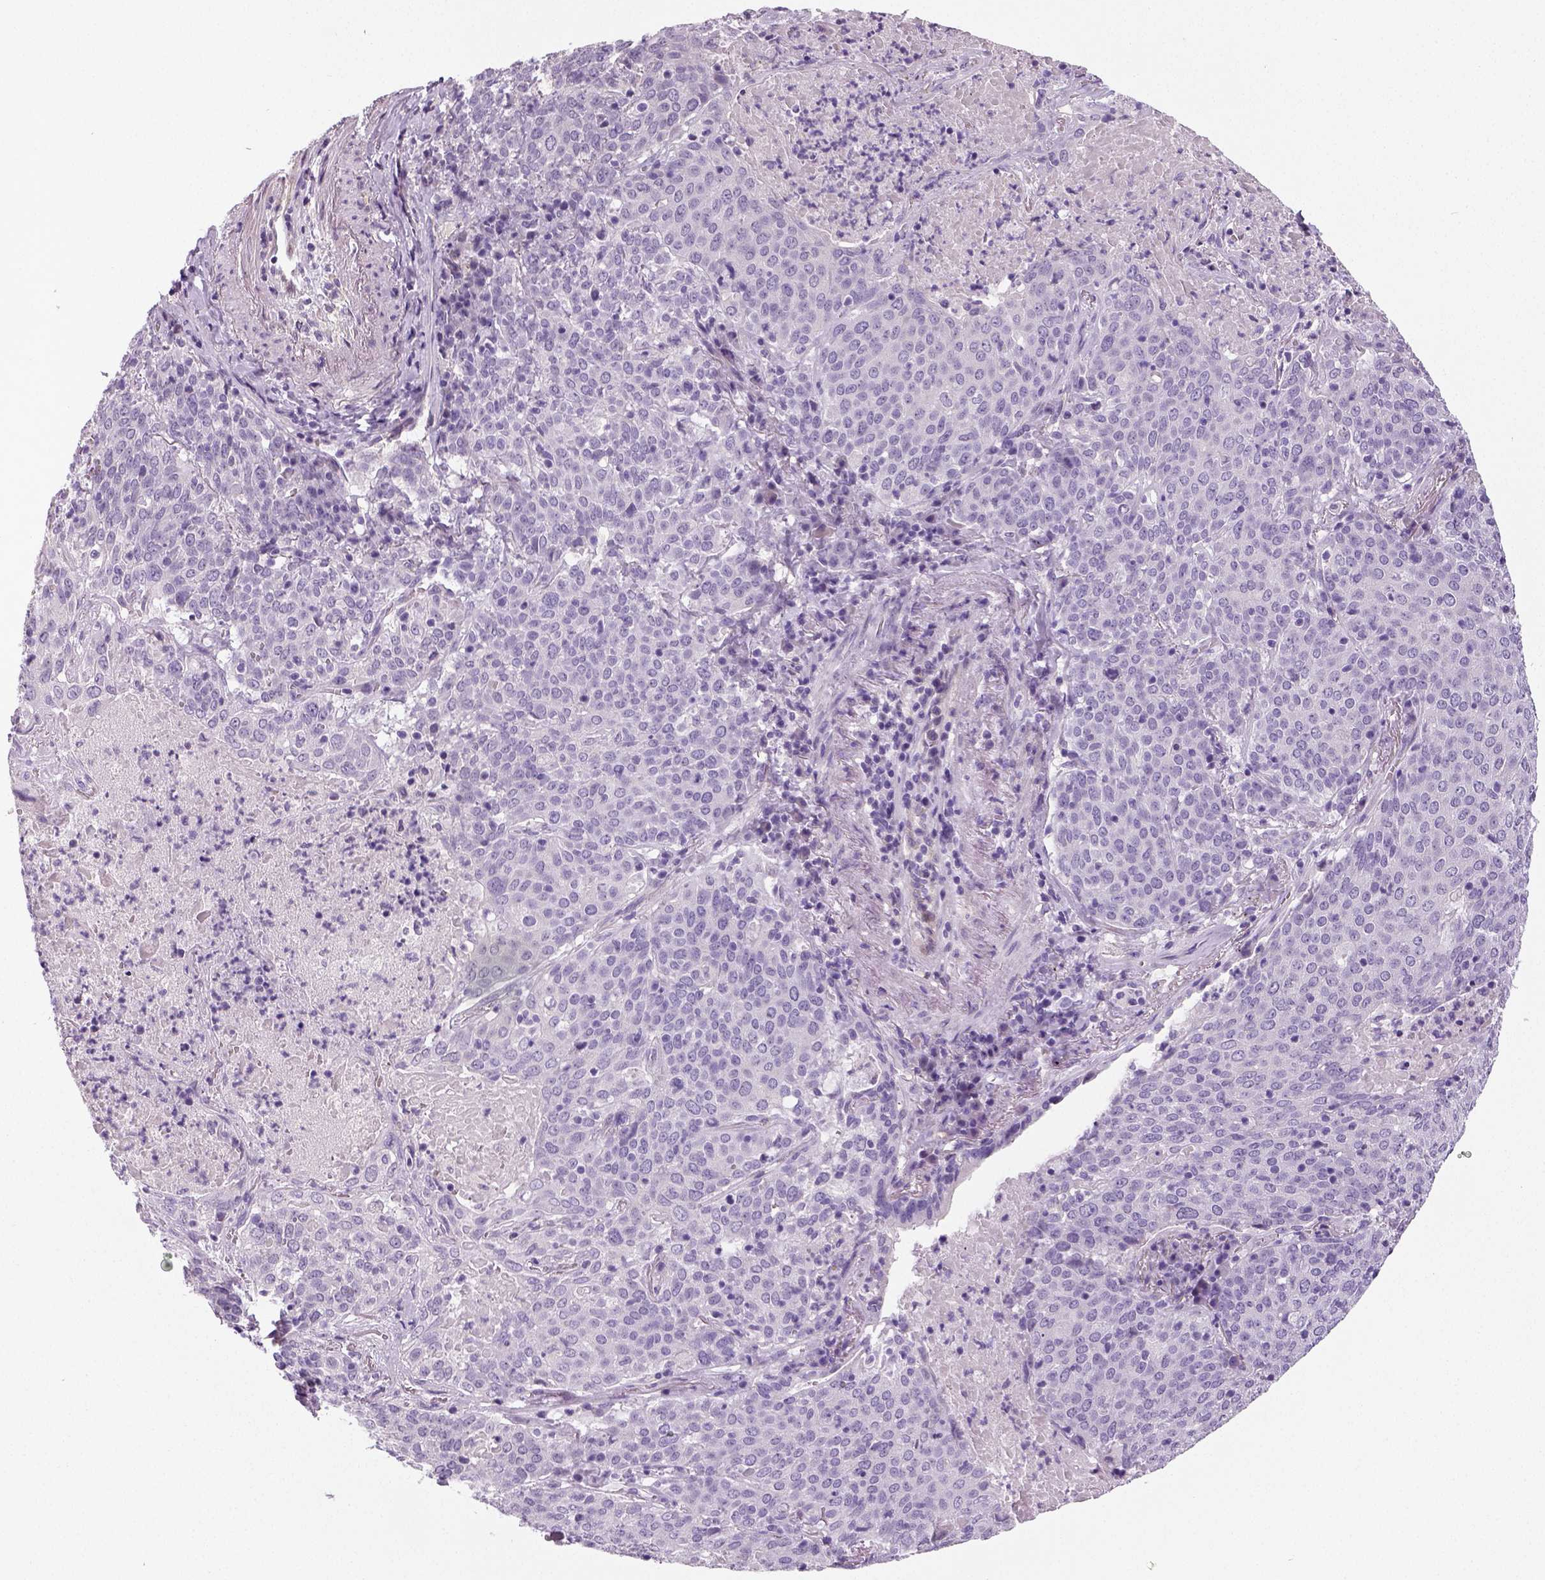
{"staining": {"intensity": "negative", "quantity": "none", "location": "none"}, "tissue": "lung cancer", "cell_type": "Tumor cells", "image_type": "cancer", "snomed": [{"axis": "morphology", "description": "Squamous cell carcinoma, NOS"}, {"axis": "topography", "description": "Lung"}], "caption": "Lung cancer stained for a protein using IHC shows no positivity tumor cells.", "gene": "TSPAN7", "patient": {"sex": "male", "age": 82}}